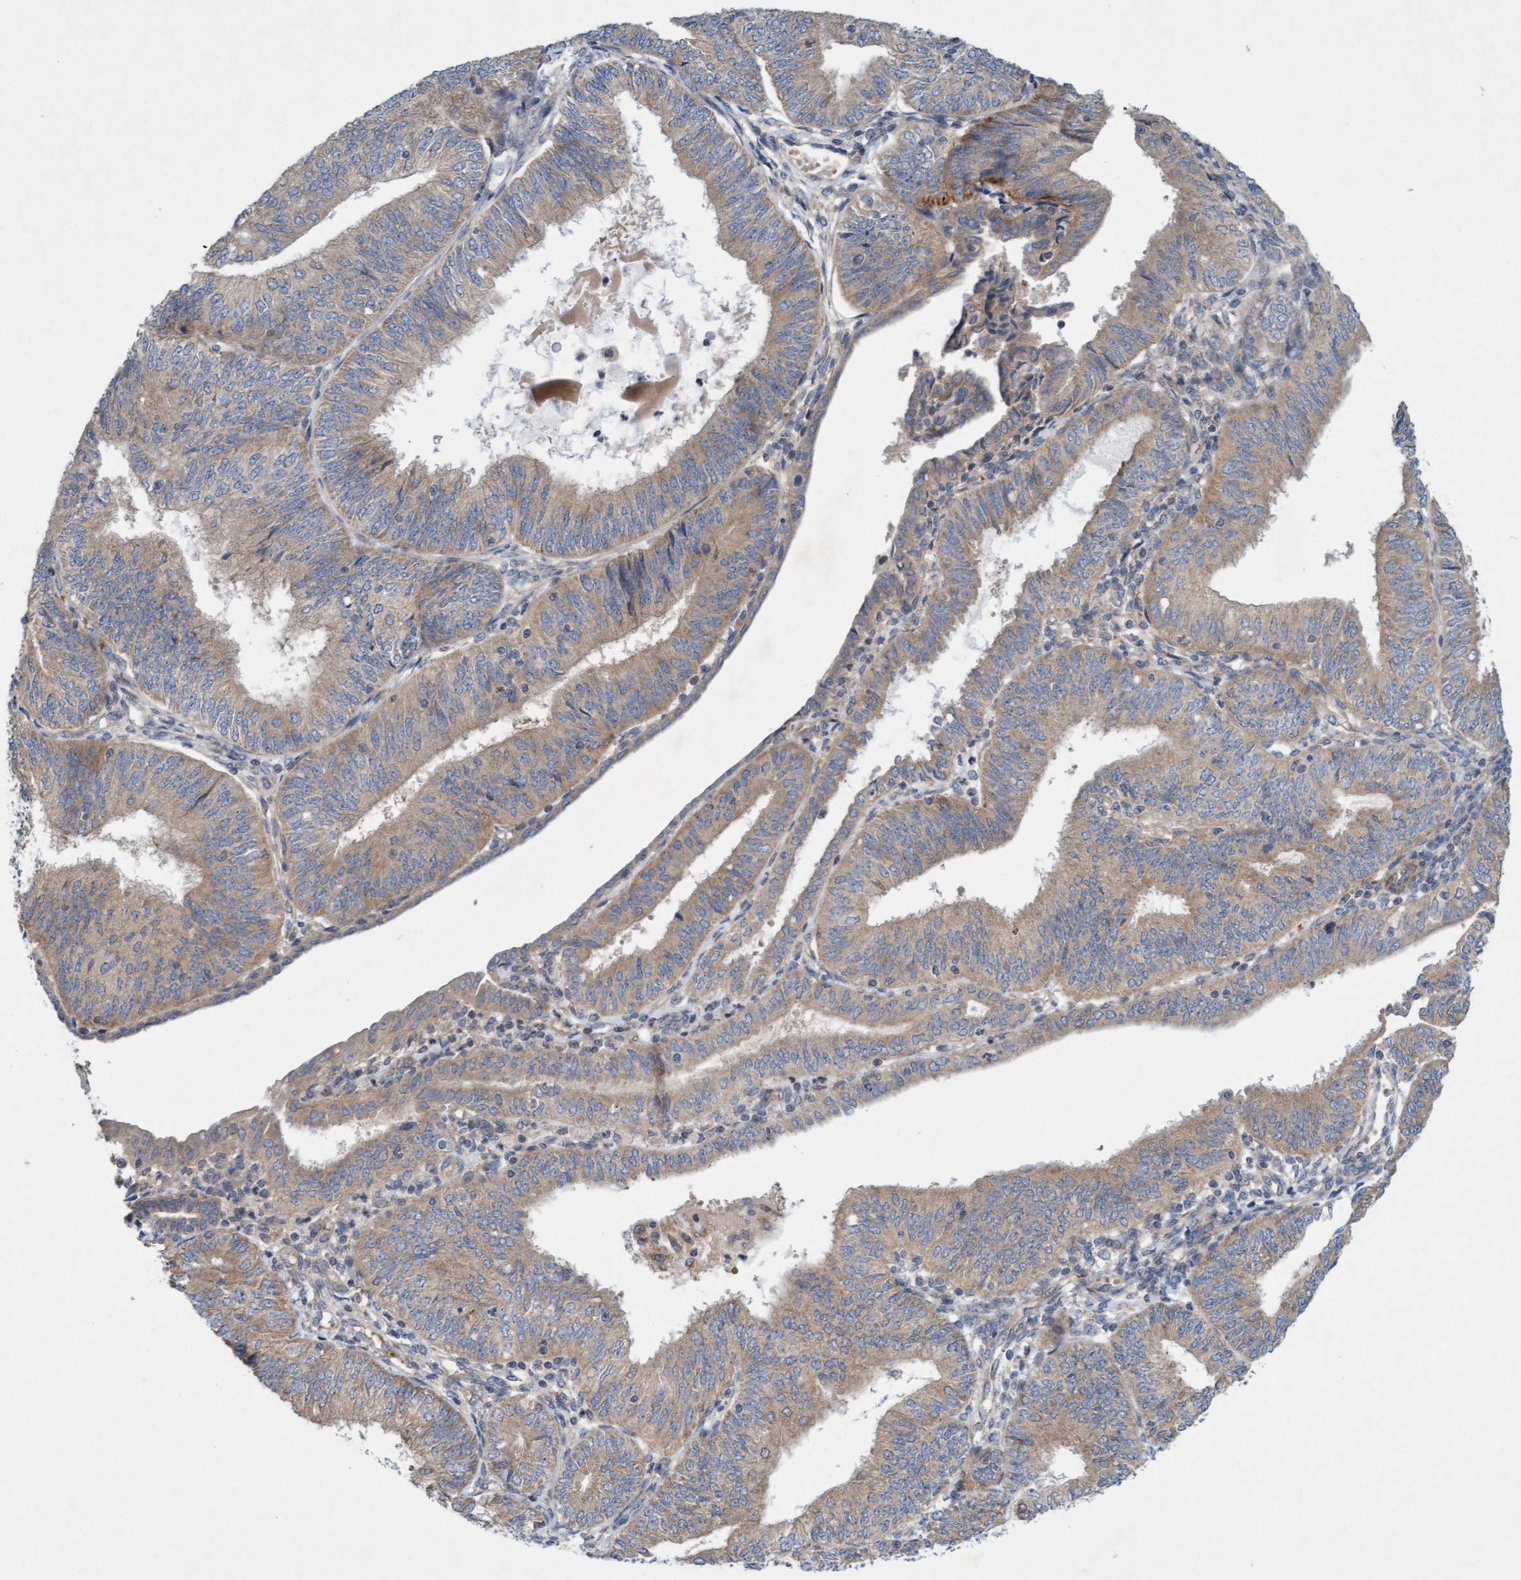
{"staining": {"intensity": "weak", "quantity": ">75%", "location": "cytoplasmic/membranous"}, "tissue": "endometrial cancer", "cell_type": "Tumor cells", "image_type": "cancer", "snomed": [{"axis": "morphology", "description": "Adenocarcinoma, NOS"}, {"axis": "topography", "description": "Endometrium"}], "caption": "DAB (3,3'-diaminobenzidine) immunohistochemical staining of endometrial adenocarcinoma displays weak cytoplasmic/membranous protein staining in approximately >75% of tumor cells.", "gene": "DDHD2", "patient": {"sex": "female", "age": 58}}